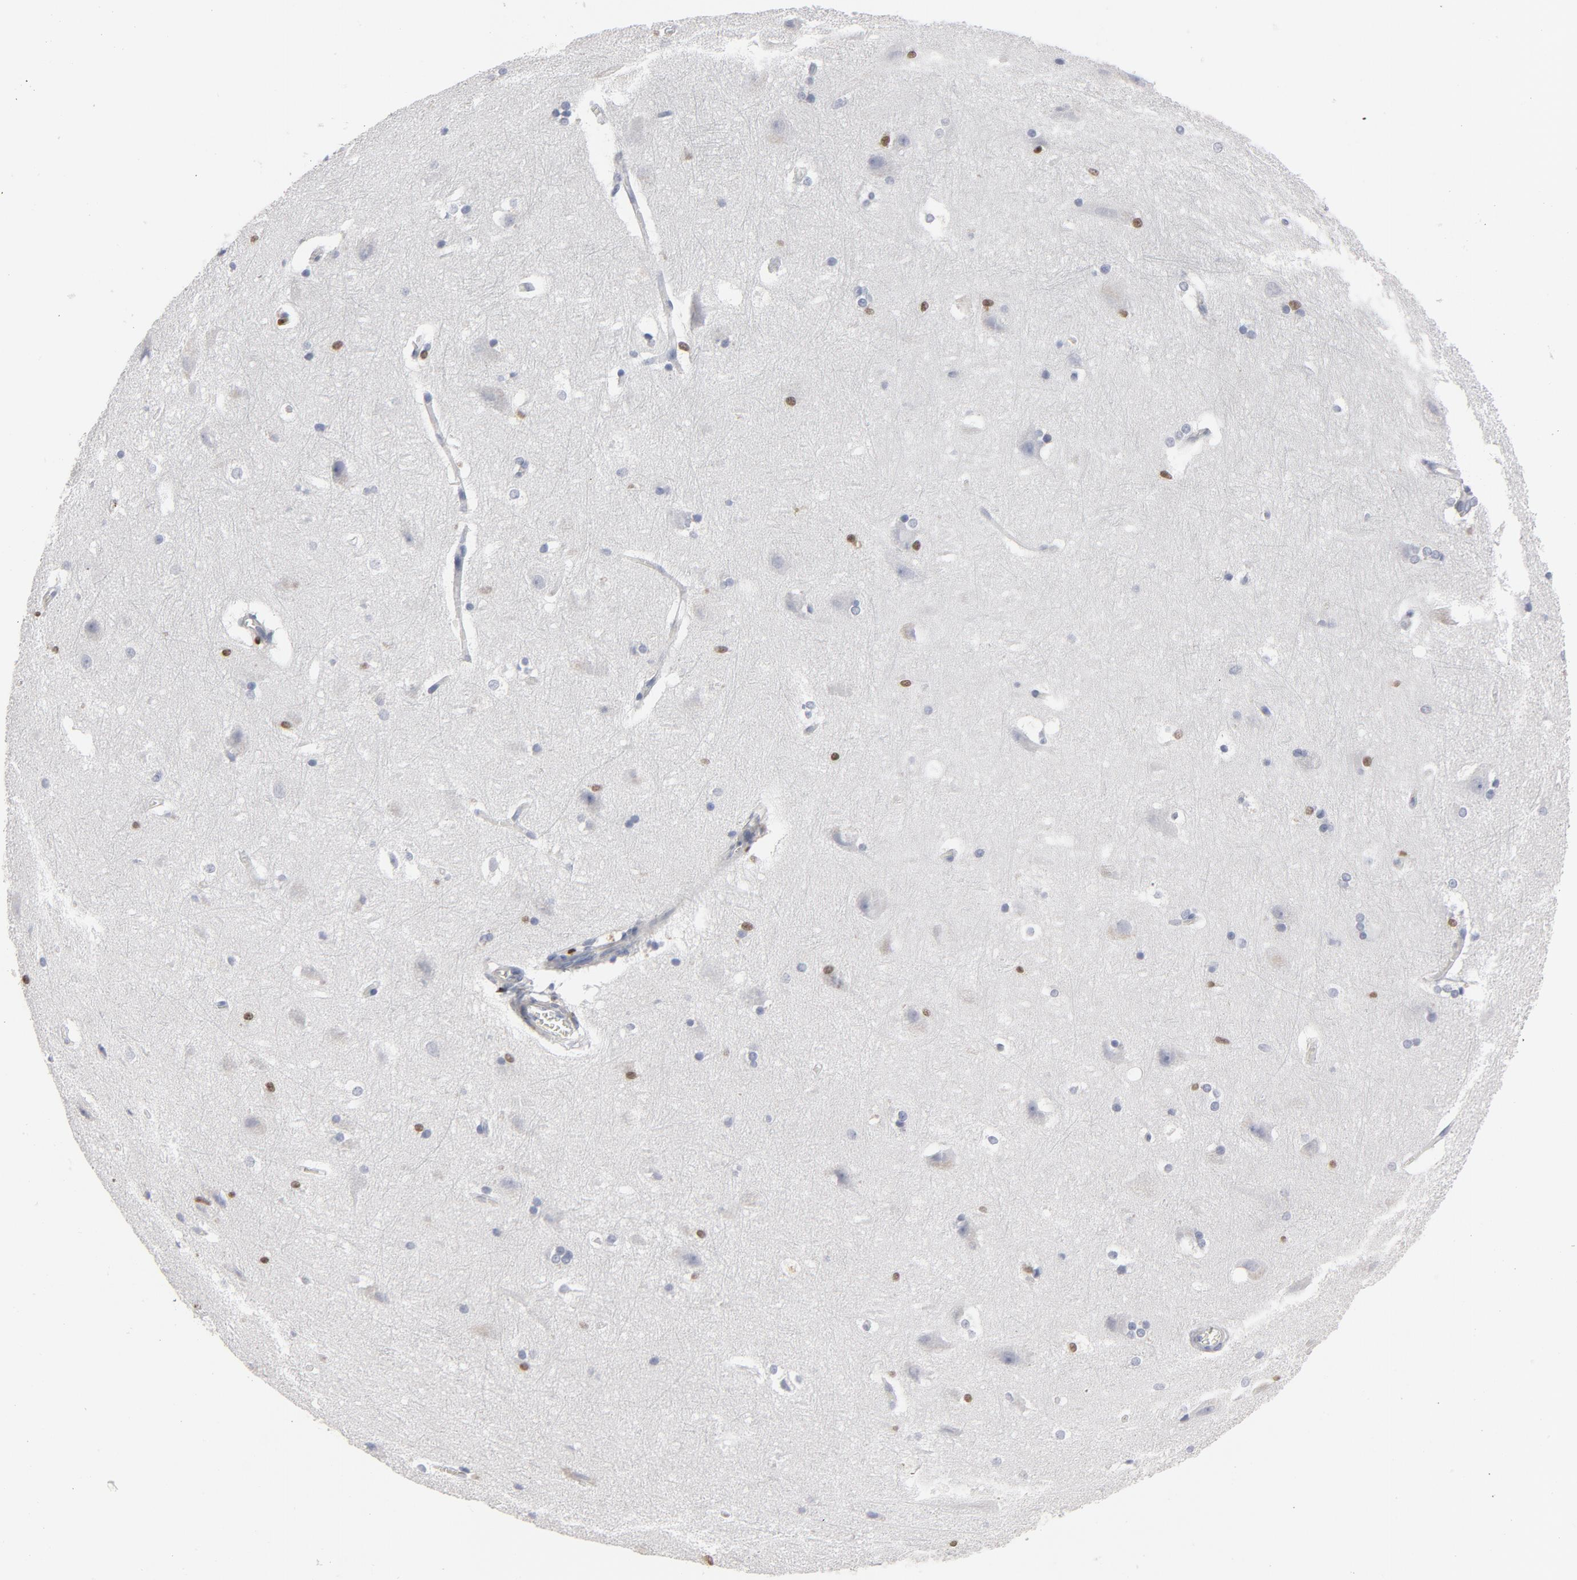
{"staining": {"intensity": "moderate", "quantity": "<25%", "location": "nuclear"}, "tissue": "hippocampus", "cell_type": "Glial cells", "image_type": "normal", "snomed": [{"axis": "morphology", "description": "Normal tissue, NOS"}, {"axis": "topography", "description": "Hippocampus"}], "caption": "High-power microscopy captured an immunohistochemistry histopathology image of unremarkable hippocampus, revealing moderate nuclear positivity in approximately <25% of glial cells. The staining was performed using DAB to visualize the protein expression in brown, while the nuclei were stained in blue with hematoxylin (Magnification: 20x).", "gene": "SPI1", "patient": {"sex": "female", "age": 19}}